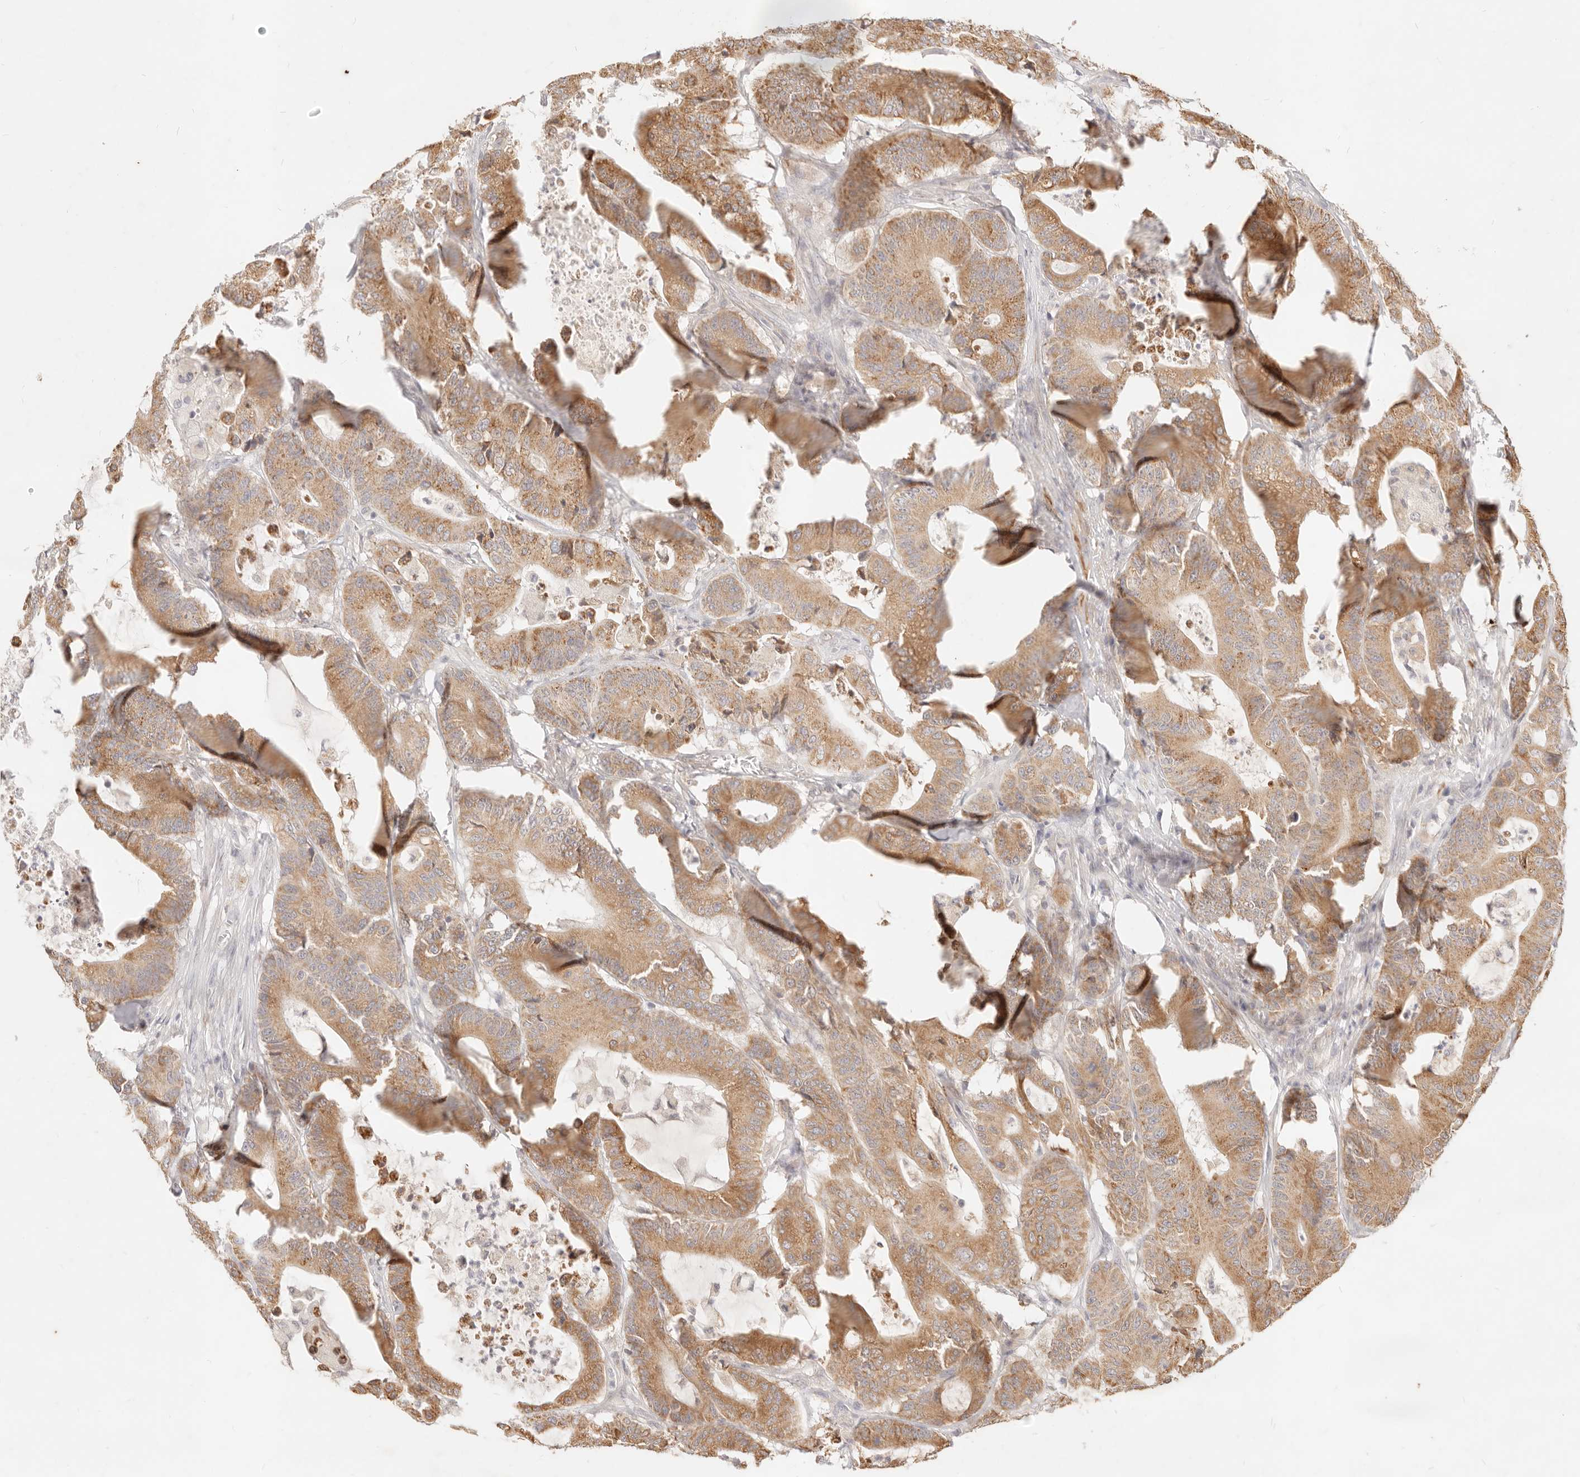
{"staining": {"intensity": "moderate", "quantity": ">75%", "location": "cytoplasmic/membranous"}, "tissue": "colorectal cancer", "cell_type": "Tumor cells", "image_type": "cancer", "snomed": [{"axis": "morphology", "description": "Adenocarcinoma, NOS"}, {"axis": "topography", "description": "Colon"}], "caption": "Tumor cells display medium levels of moderate cytoplasmic/membranous expression in approximately >75% of cells in adenocarcinoma (colorectal).", "gene": "RUBCNL", "patient": {"sex": "female", "age": 84}}